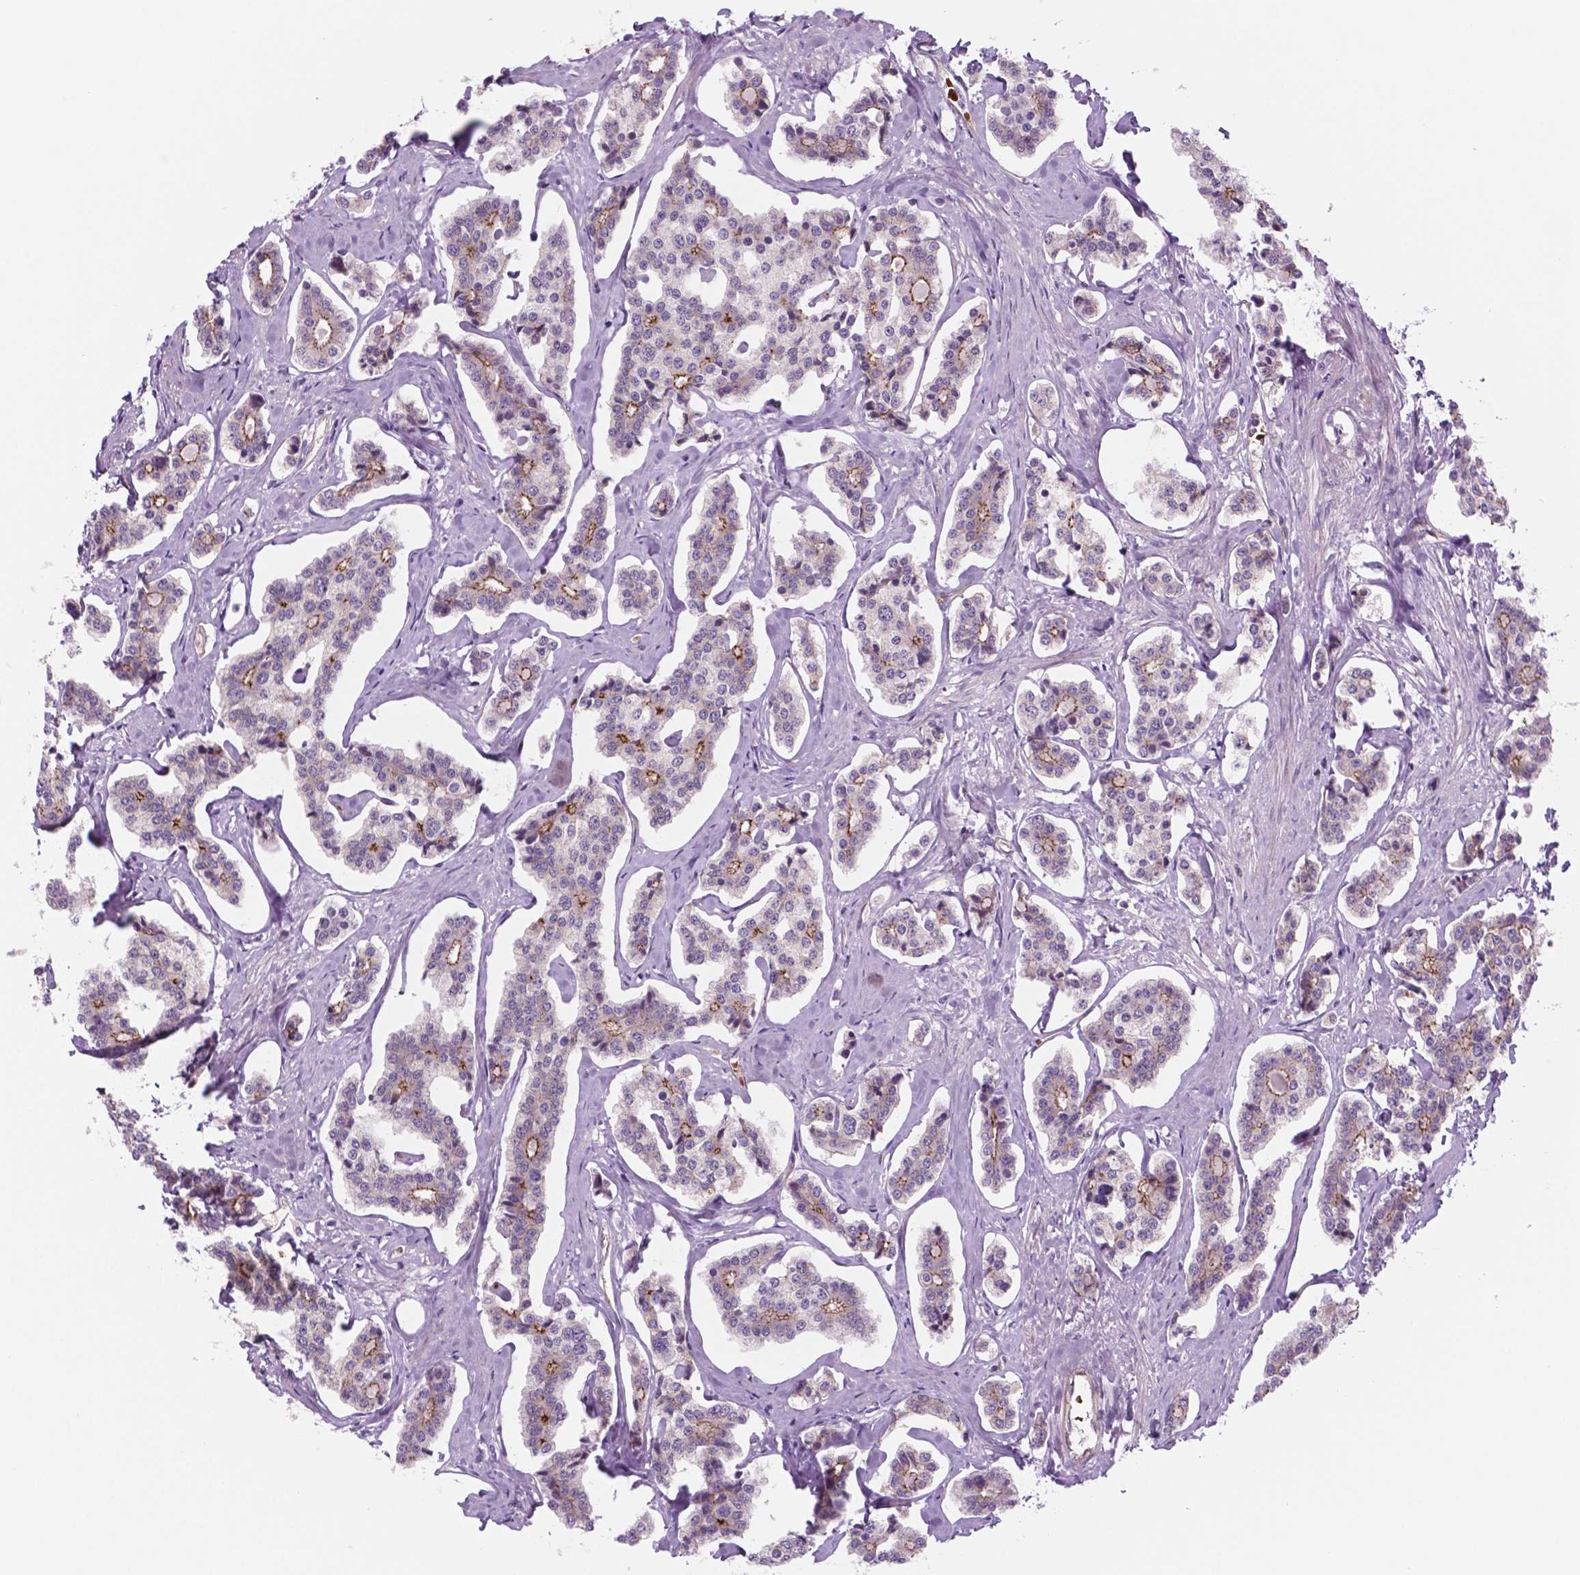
{"staining": {"intensity": "moderate", "quantity": "<25%", "location": "cytoplasmic/membranous"}, "tissue": "carcinoid", "cell_type": "Tumor cells", "image_type": "cancer", "snomed": [{"axis": "morphology", "description": "Carcinoid, malignant, NOS"}, {"axis": "topography", "description": "Small intestine"}], "caption": "Protein staining of carcinoid tissue demonstrates moderate cytoplasmic/membranous positivity in approximately <25% of tumor cells.", "gene": "RND3", "patient": {"sex": "female", "age": 65}}